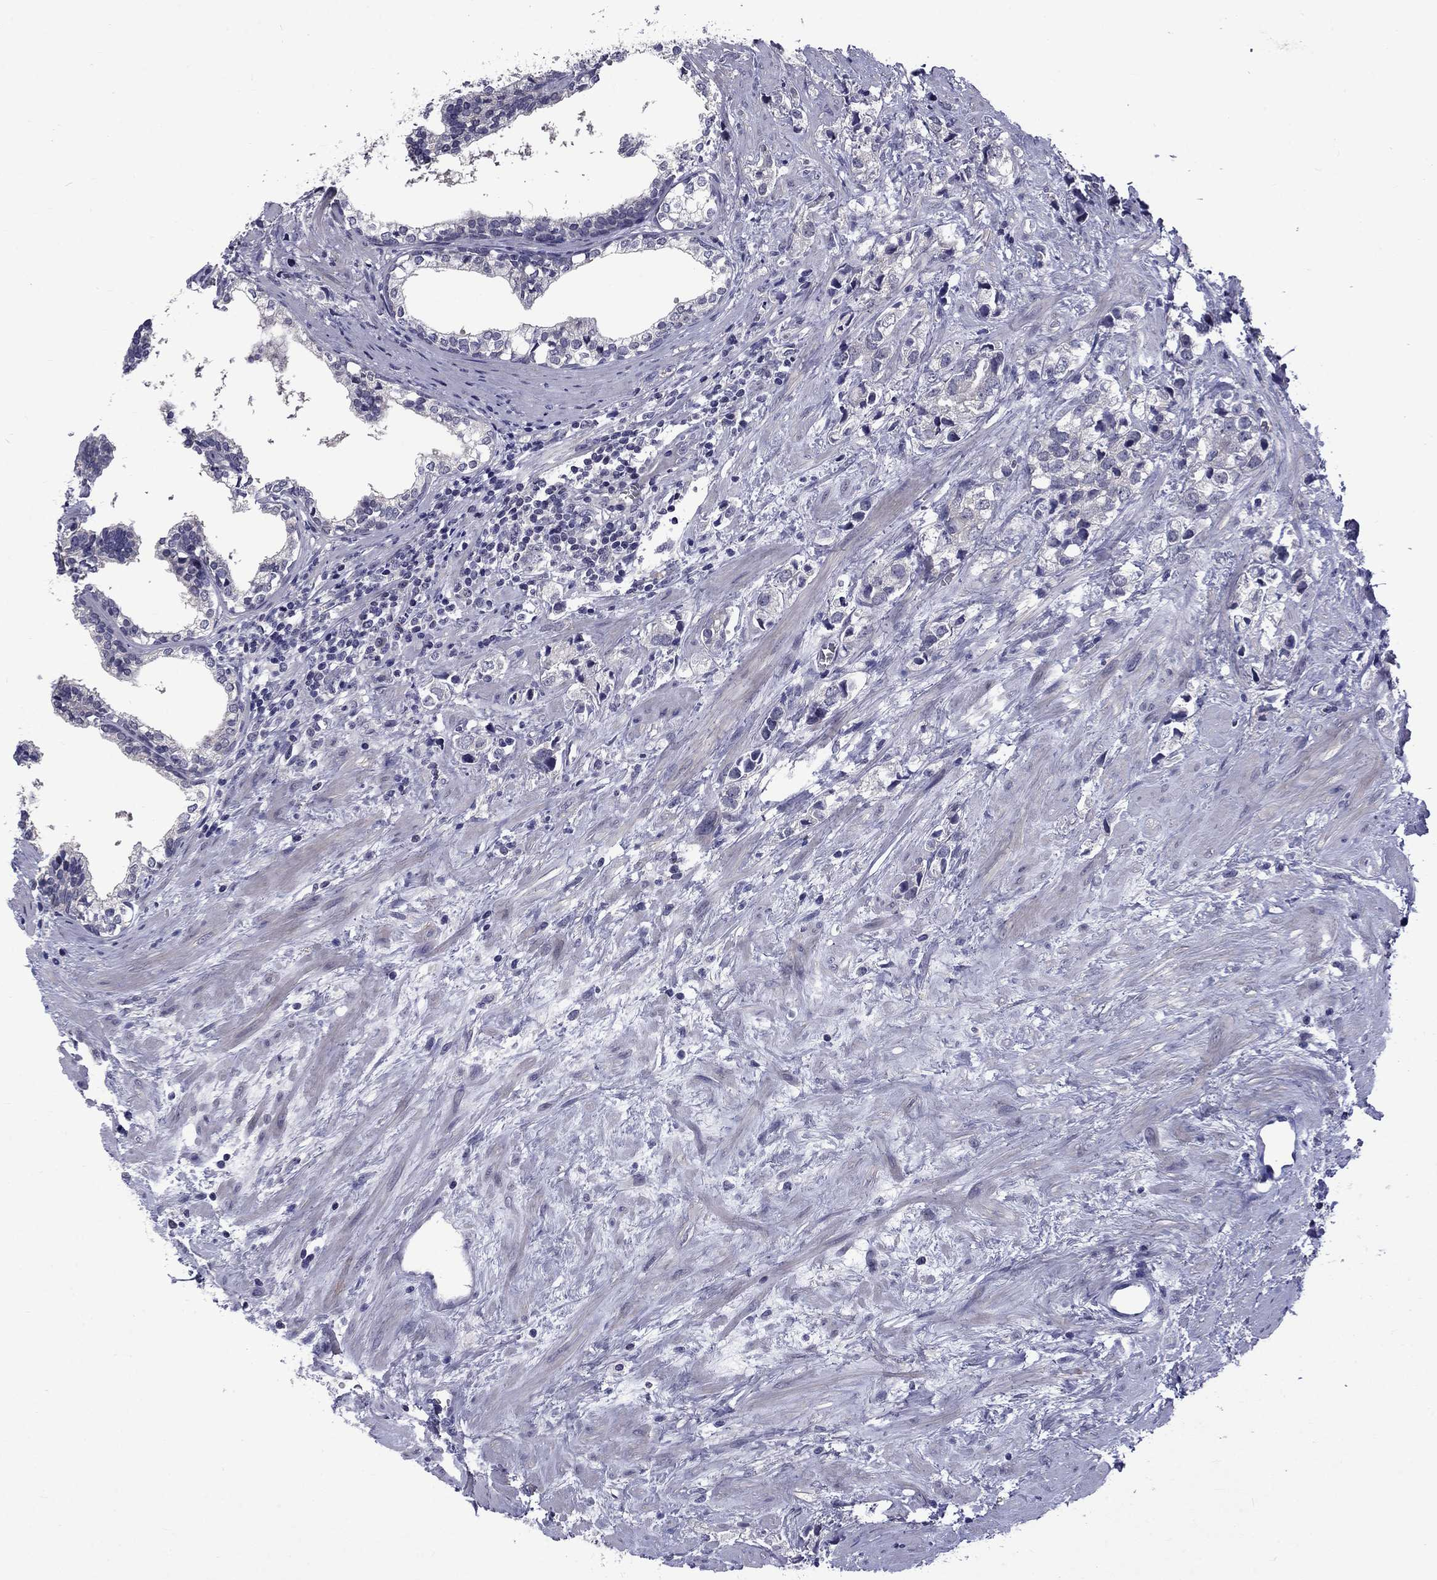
{"staining": {"intensity": "negative", "quantity": "none", "location": "none"}, "tissue": "prostate cancer", "cell_type": "Tumor cells", "image_type": "cancer", "snomed": [{"axis": "morphology", "description": "Adenocarcinoma, NOS"}, {"axis": "topography", "description": "Prostate and seminal vesicle, NOS"}], "caption": "There is no significant expression in tumor cells of prostate cancer.", "gene": "SNTA1", "patient": {"sex": "male", "age": 63}}